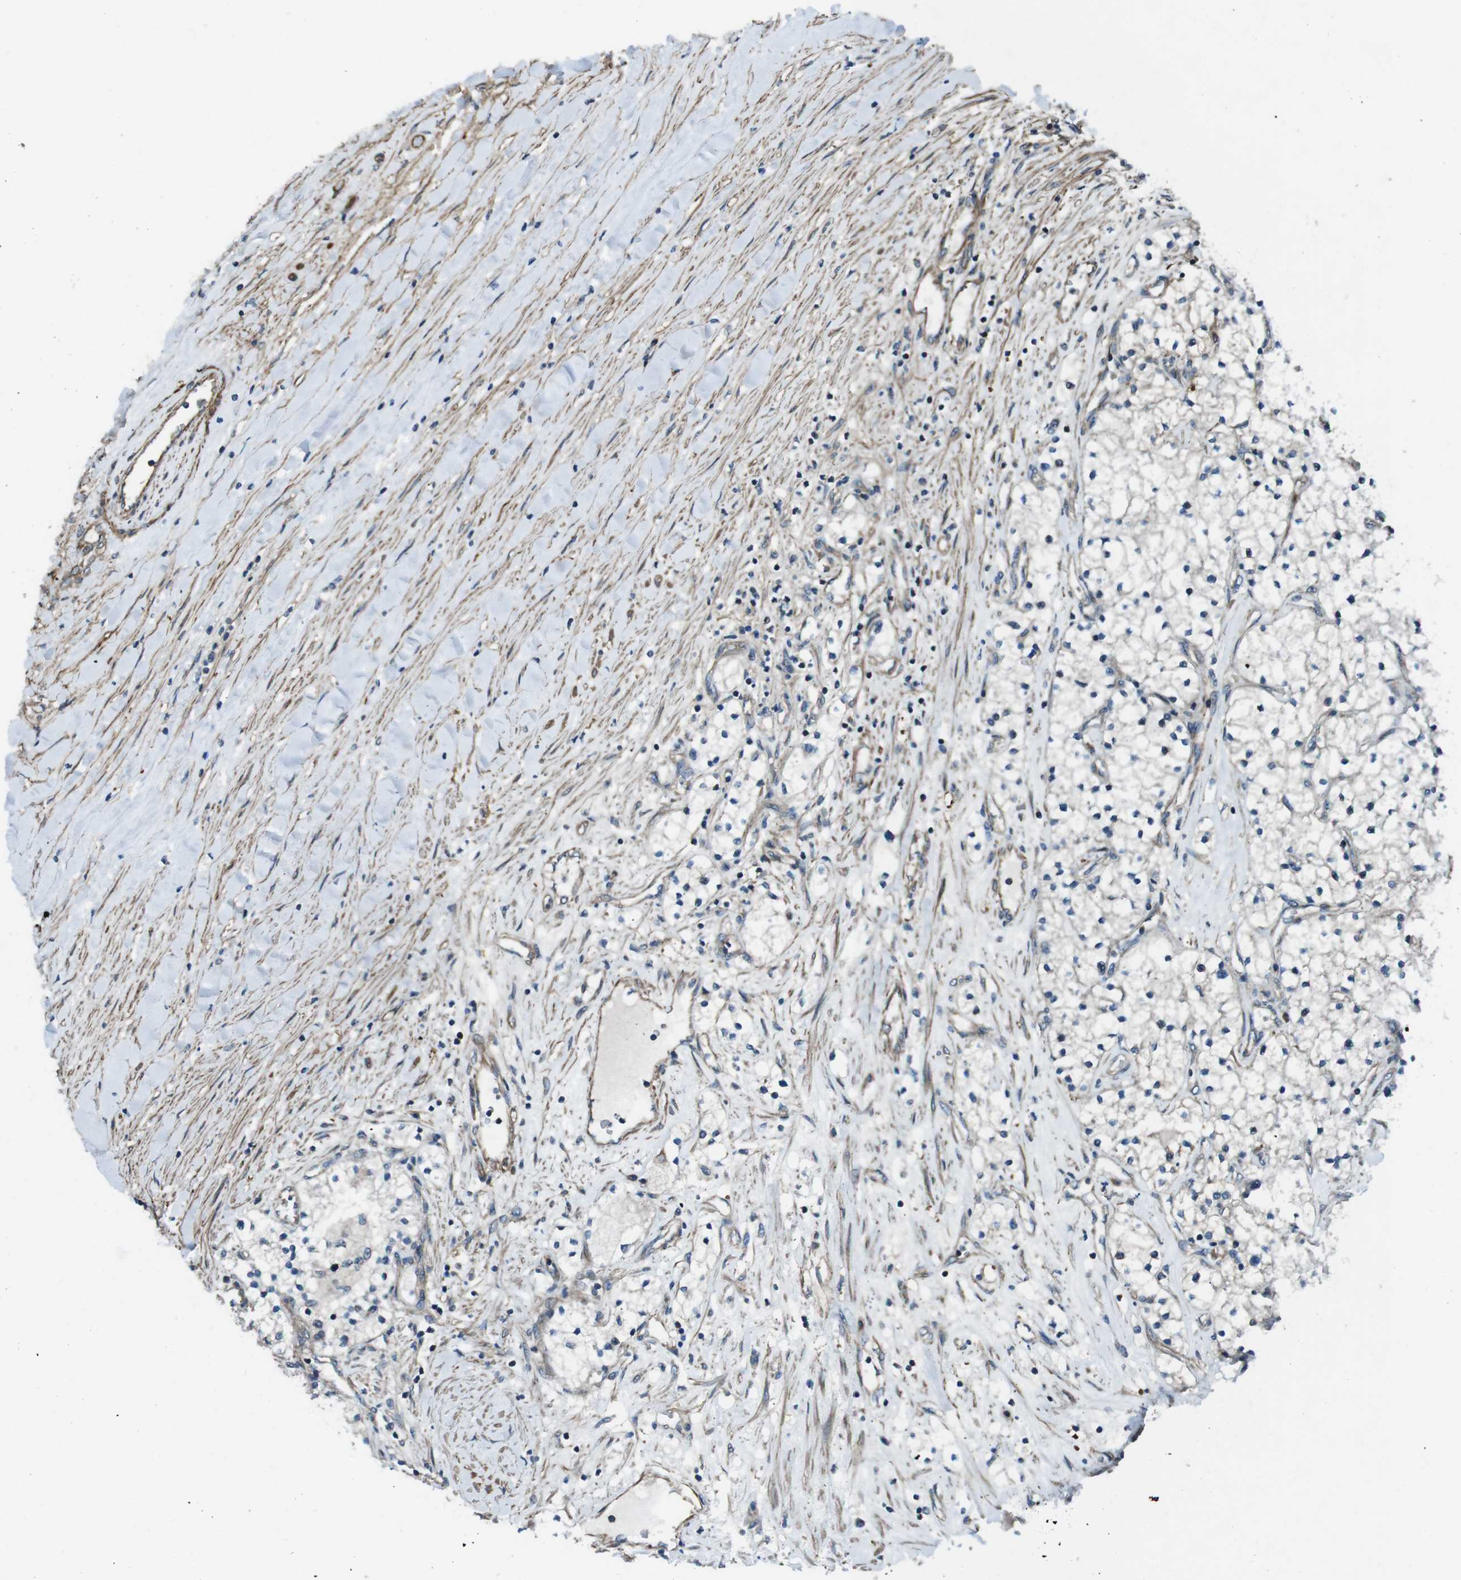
{"staining": {"intensity": "negative", "quantity": "none", "location": "none"}, "tissue": "renal cancer", "cell_type": "Tumor cells", "image_type": "cancer", "snomed": [{"axis": "morphology", "description": "Adenocarcinoma, NOS"}, {"axis": "topography", "description": "Kidney"}], "caption": "Immunohistochemistry histopathology image of human adenocarcinoma (renal) stained for a protein (brown), which reveals no staining in tumor cells.", "gene": "FAM174B", "patient": {"sex": "male", "age": 68}}